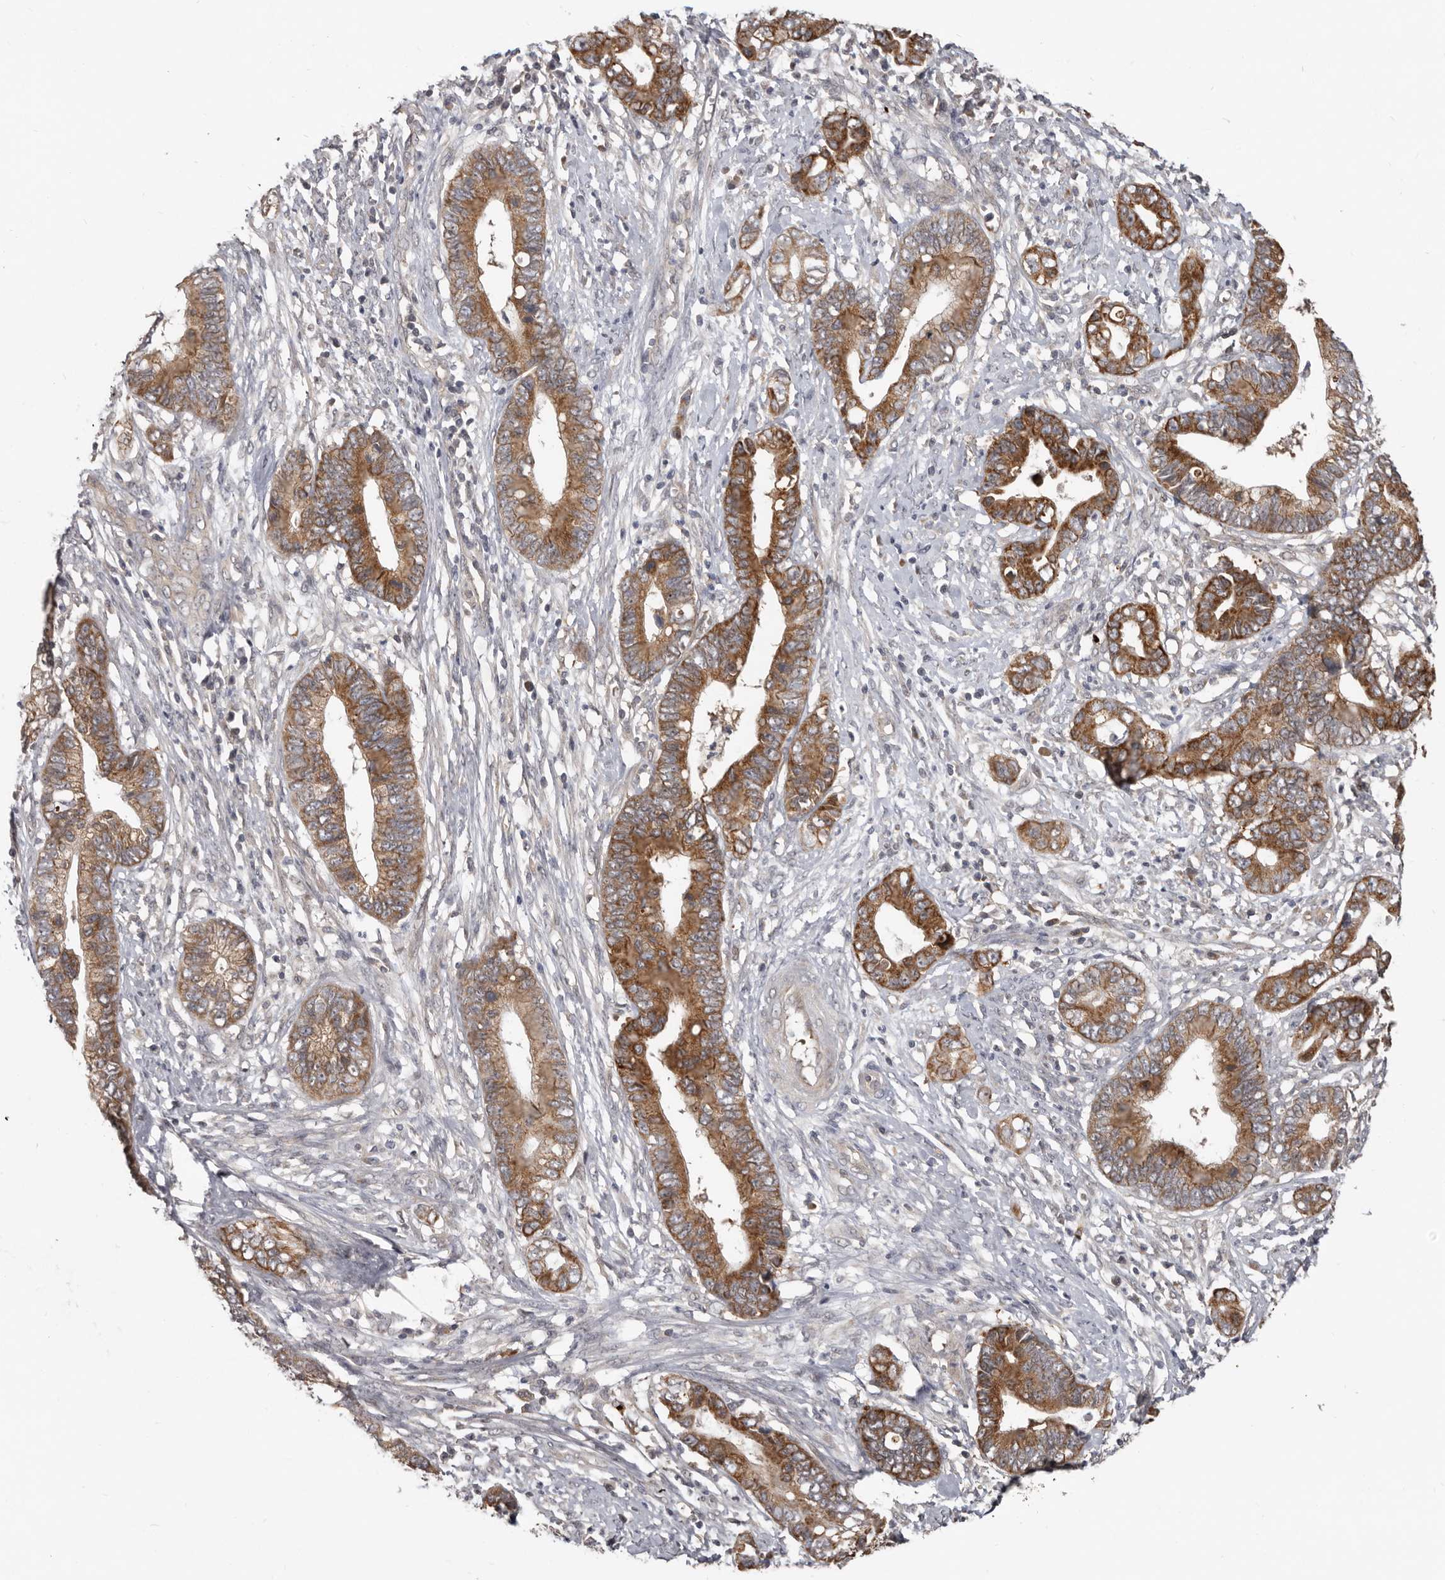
{"staining": {"intensity": "moderate", "quantity": ">75%", "location": "cytoplasmic/membranous"}, "tissue": "cervical cancer", "cell_type": "Tumor cells", "image_type": "cancer", "snomed": [{"axis": "morphology", "description": "Adenocarcinoma, NOS"}, {"axis": "topography", "description": "Cervix"}], "caption": "A medium amount of moderate cytoplasmic/membranous positivity is appreciated in about >75% of tumor cells in adenocarcinoma (cervical) tissue.", "gene": "BAD", "patient": {"sex": "female", "age": 44}}